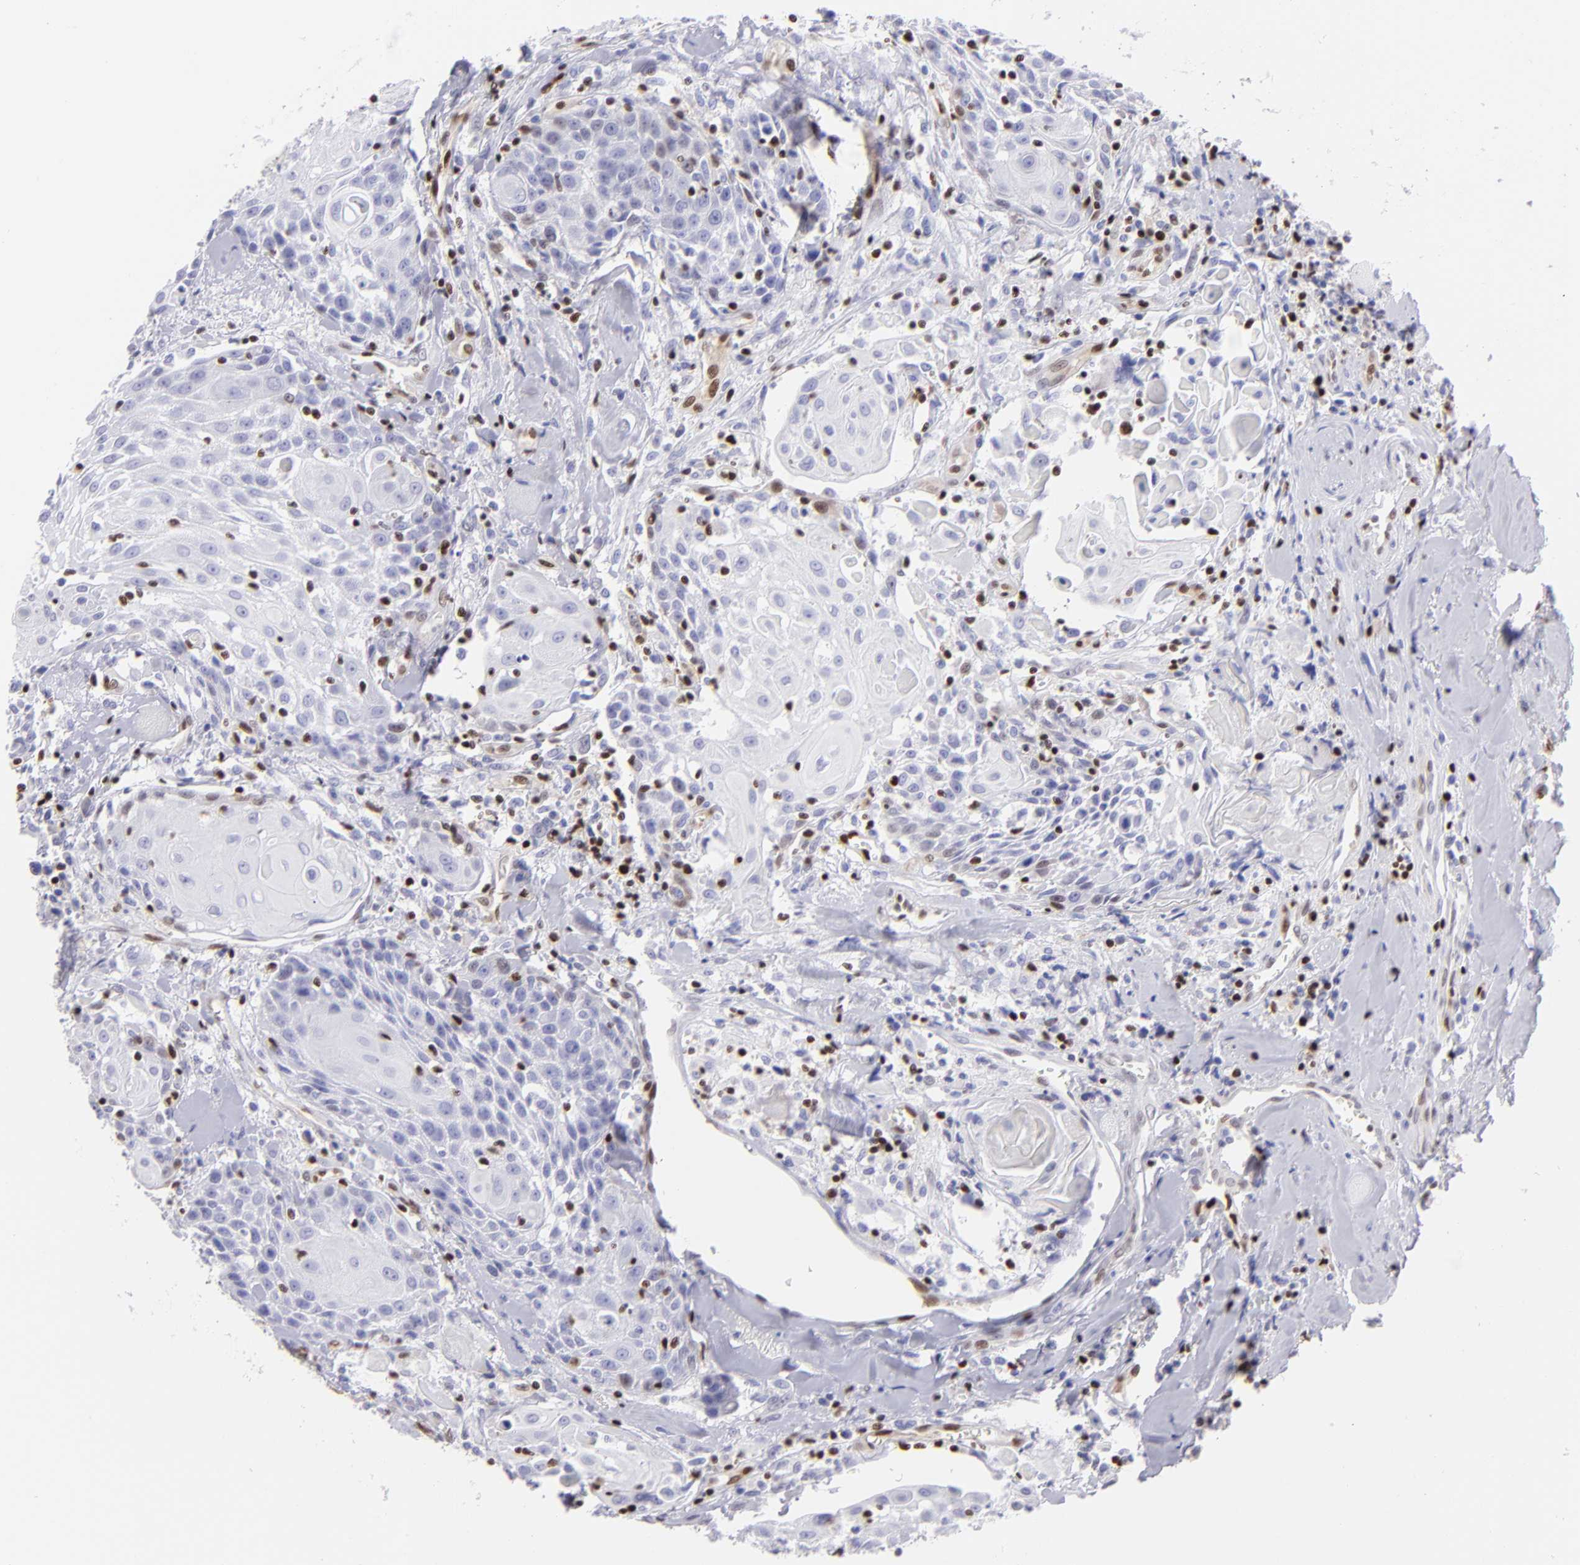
{"staining": {"intensity": "weak", "quantity": "<25%", "location": "nuclear"}, "tissue": "head and neck cancer", "cell_type": "Tumor cells", "image_type": "cancer", "snomed": [{"axis": "morphology", "description": "Squamous cell carcinoma, NOS"}, {"axis": "topography", "description": "Oral tissue"}, {"axis": "topography", "description": "Head-Neck"}], "caption": "The histopathology image demonstrates no staining of tumor cells in head and neck squamous cell carcinoma.", "gene": "ETS1", "patient": {"sex": "female", "age": 82}}